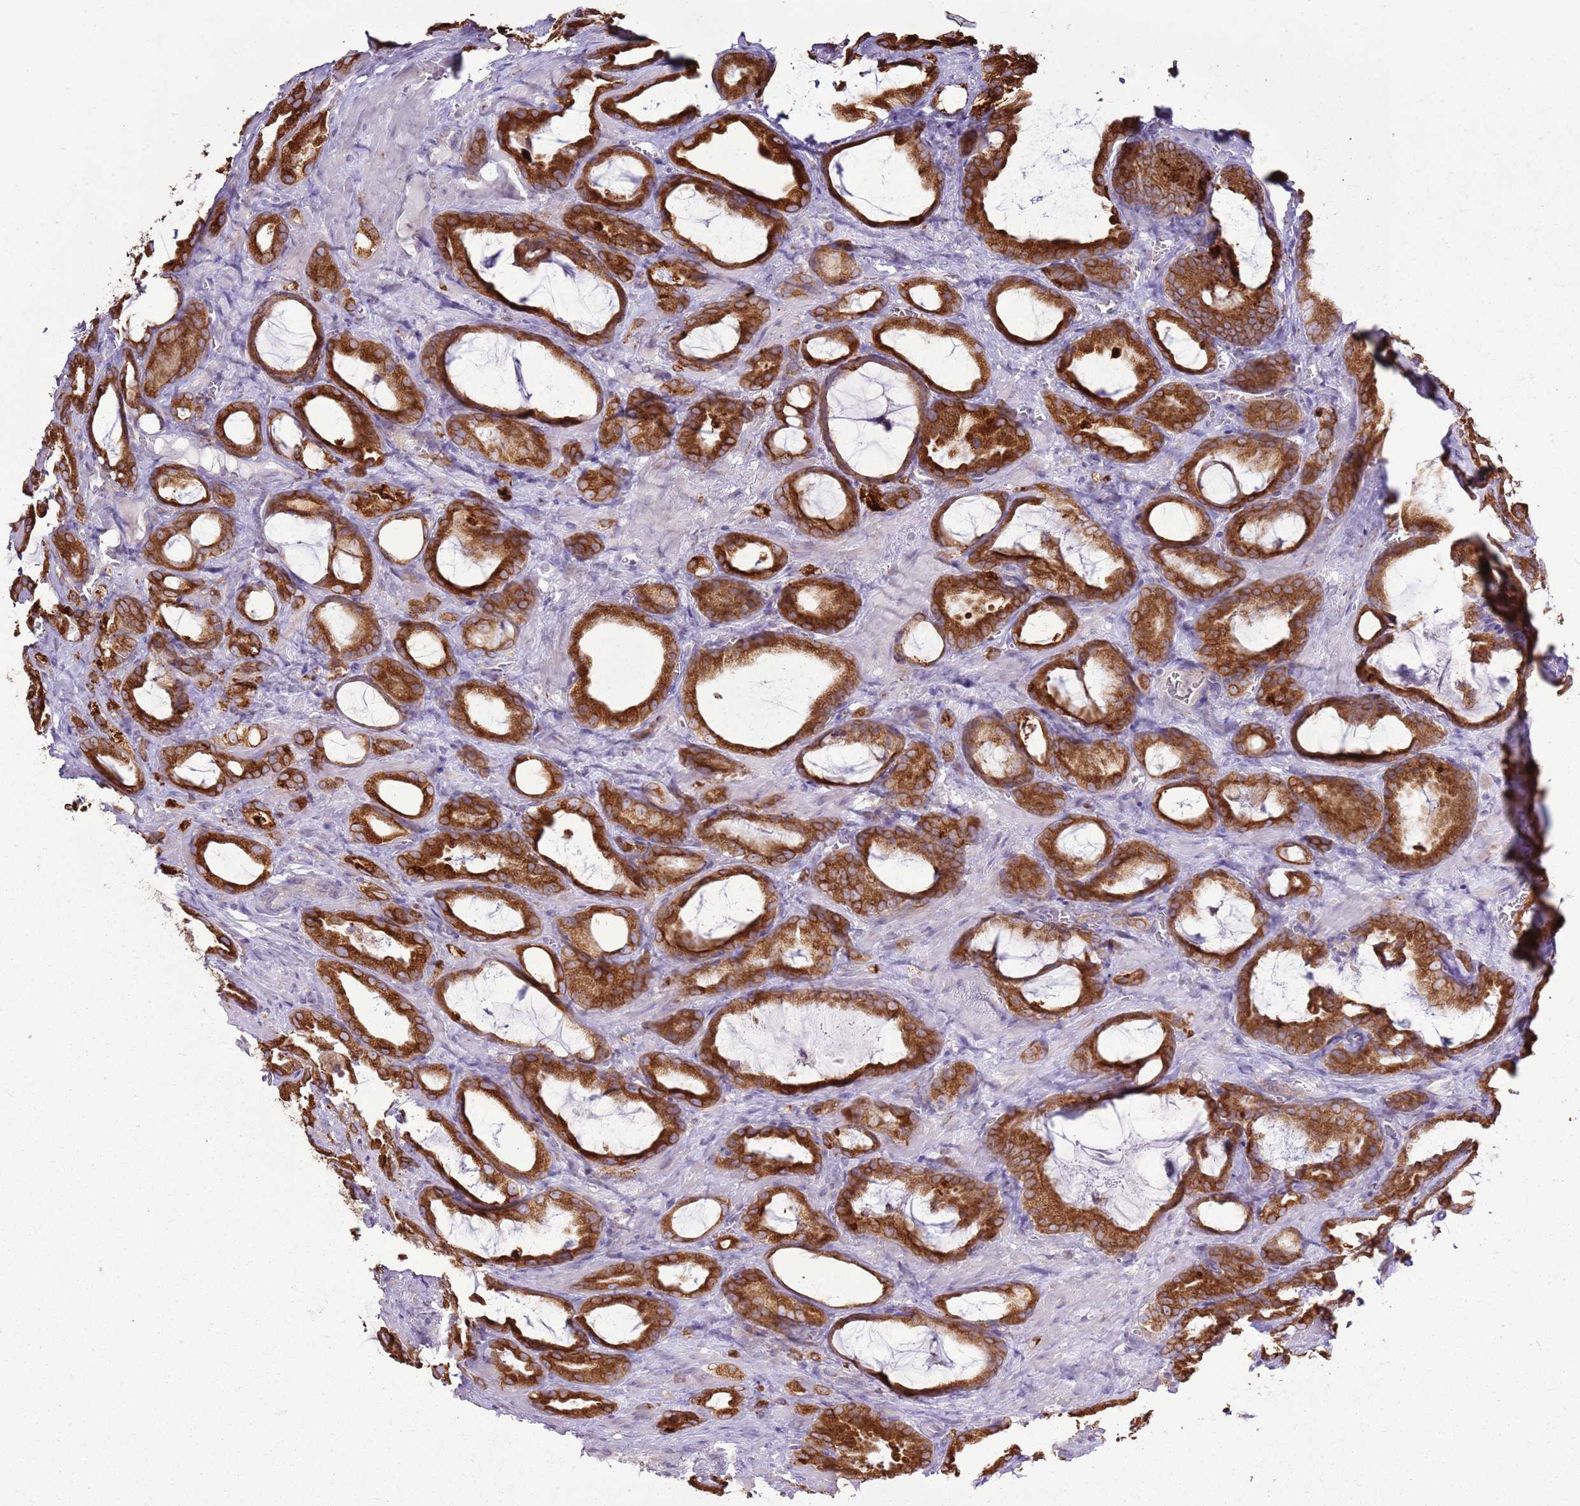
{"staining": {"intensity": "strong", "quantity": ">75%", "location": "cytoplasmic/membranous"}, "tissue": "prostate cancer", "cell_type": "Tumor cells", "image_type": "cancer", "snomed": [{"axis": "morphology", "description": "Adenocarcinoma, High grade"}, {"axis": "topography", "description": "Prostate"}], "caption": "This micrograph reveals immunohistochemistry staining of human prostate cancer, with high strong cytoplasmic/membranous positivity in about >75% of tumor cells.", "gene": "TMED10", "patient": {"sex": "male", "age": 72}}